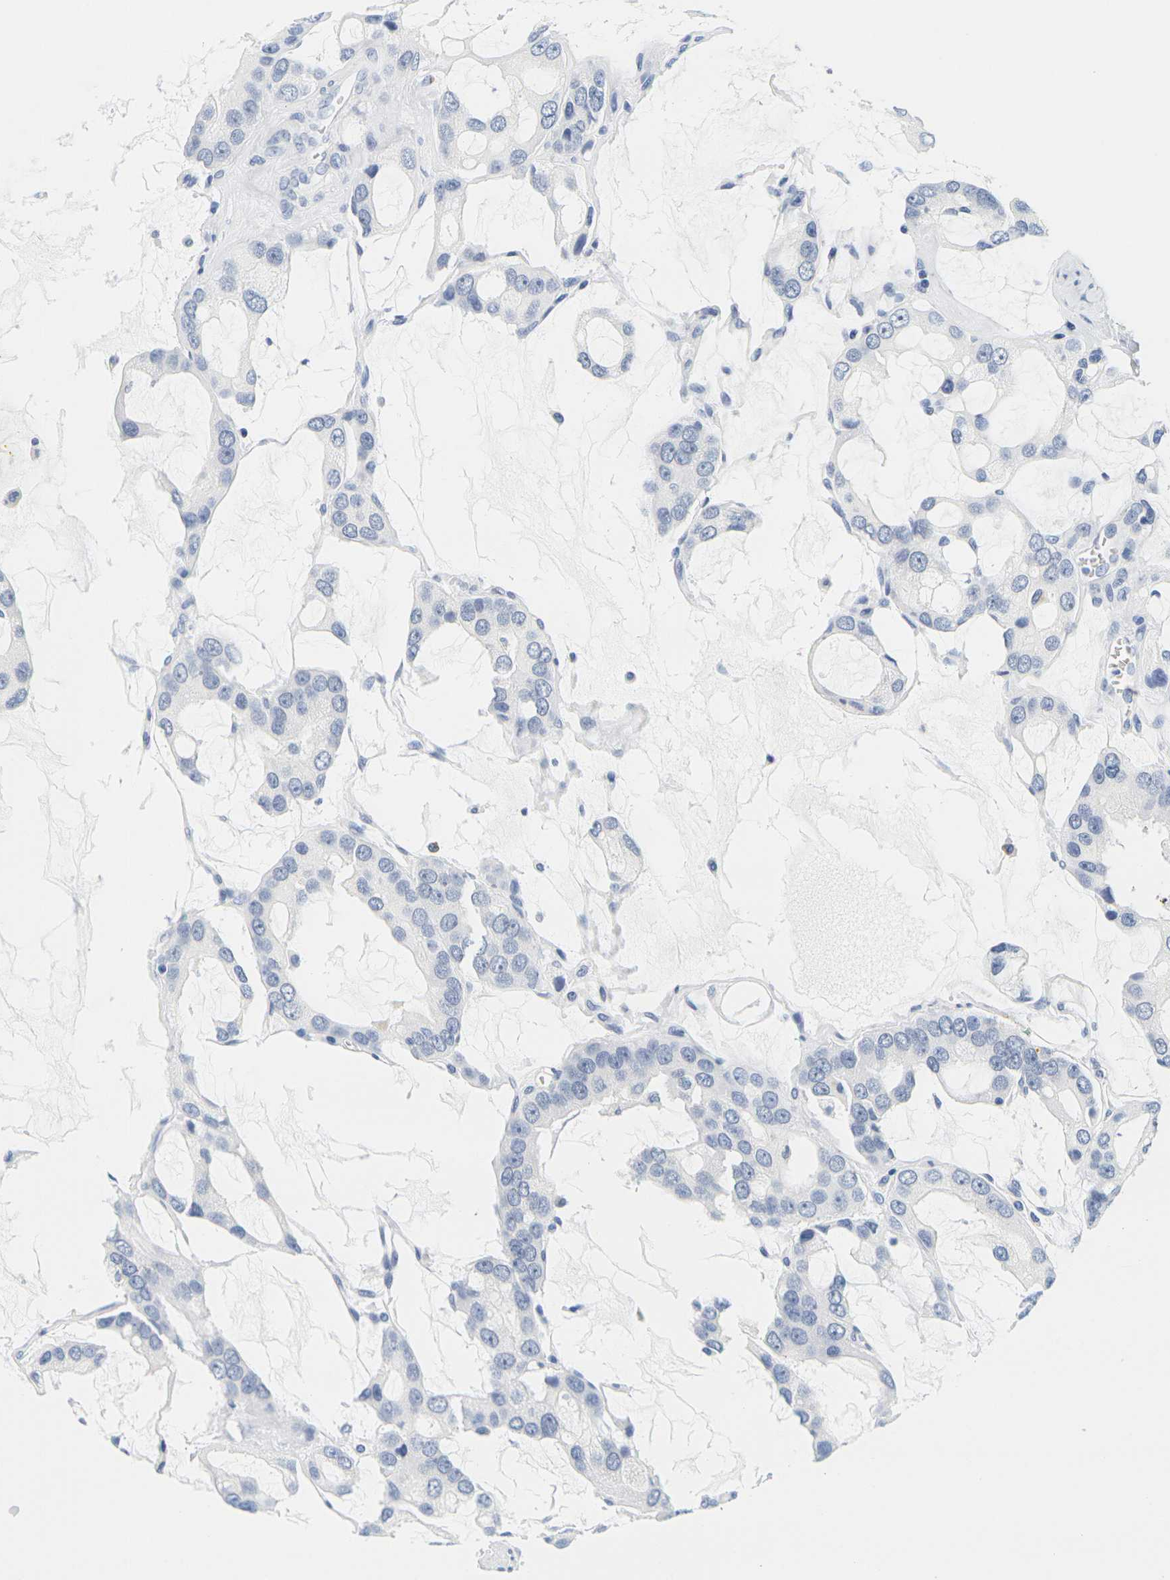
{"staining": {"intensity": "negative", "quantity": "none", "location": "none"}, "tissue": "prostate cancer", "cell_type": "Tumor cells", "image_type": "cancer", "snomed": [{"axis": "morphology", "description": "Adenocarcinoma, High grade"}, {"axis": "topography", "description": "Prostate"}], "caption": "IHC photomicrograph of prostate cancer (adenocarcinoma (high-grade)) stained for a protein (brown), which reveals no staining in tumor cells. (Immunohistochemistry, brightfield microscopy, high magnification).", "gene": "HLA-DOB", "patient": {"sex": "male", "age": 67}}